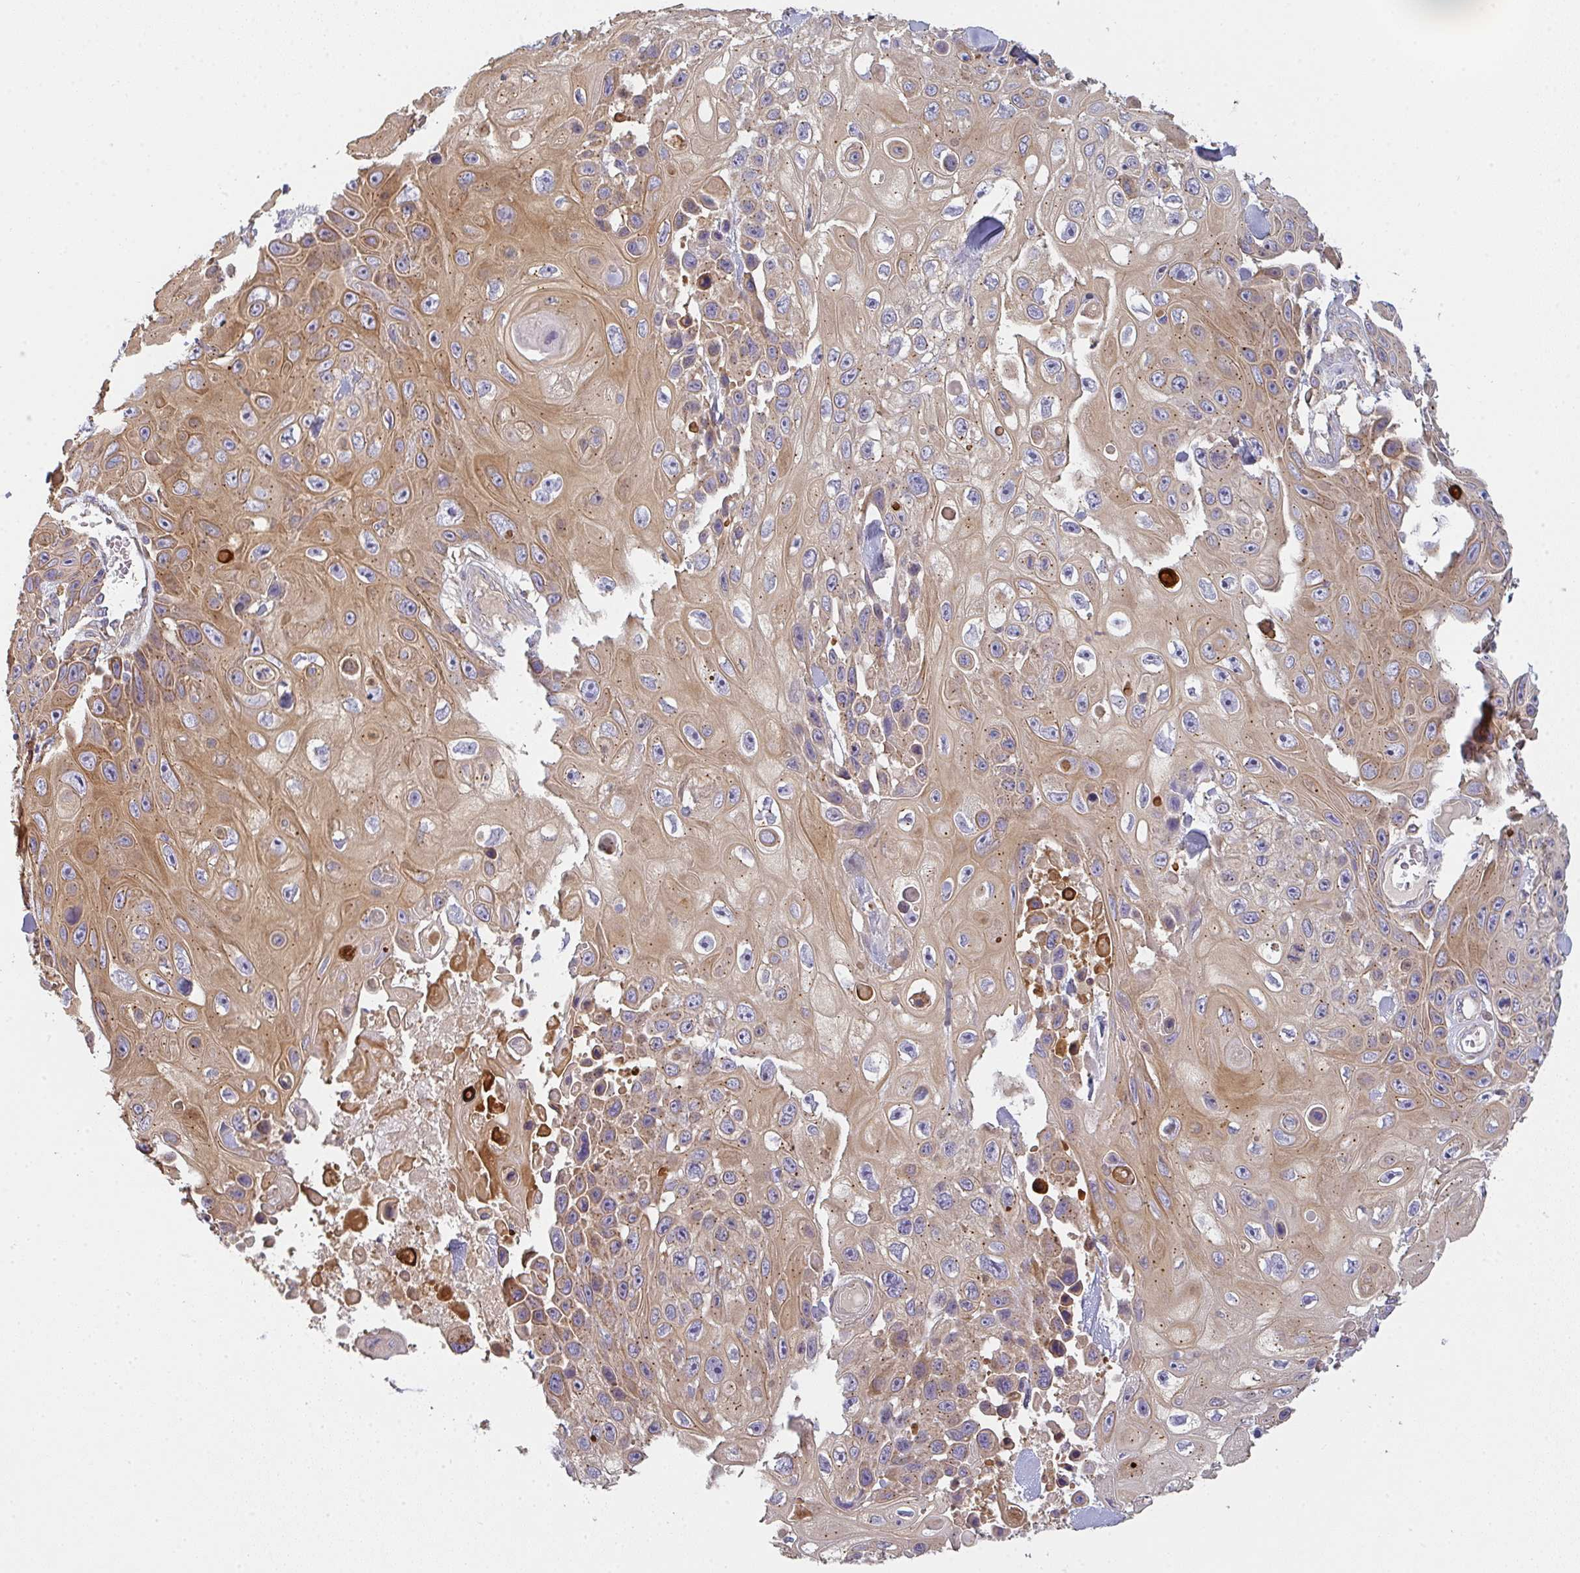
{"staining": {"intensity": "moderate", "quantity": ">75%", "location": "cytoplasmic/membranous"}, "tissue": "skin cancer", "cell_type": "Tumor cells", "image_type": "cancer", "snomed": [{"axis": "morphology", "description": "Squamous cell carcinoma, NOS"}, {"axis": "topography", "description": "Skin"}], "caption": "The immunohistochemical stain highlights moderate cytoplasmic/membranous positivity in tumor cells of skin cancer tissue.", "gene": "SNX5", "patient": {"sex": "male", "age": 82}}